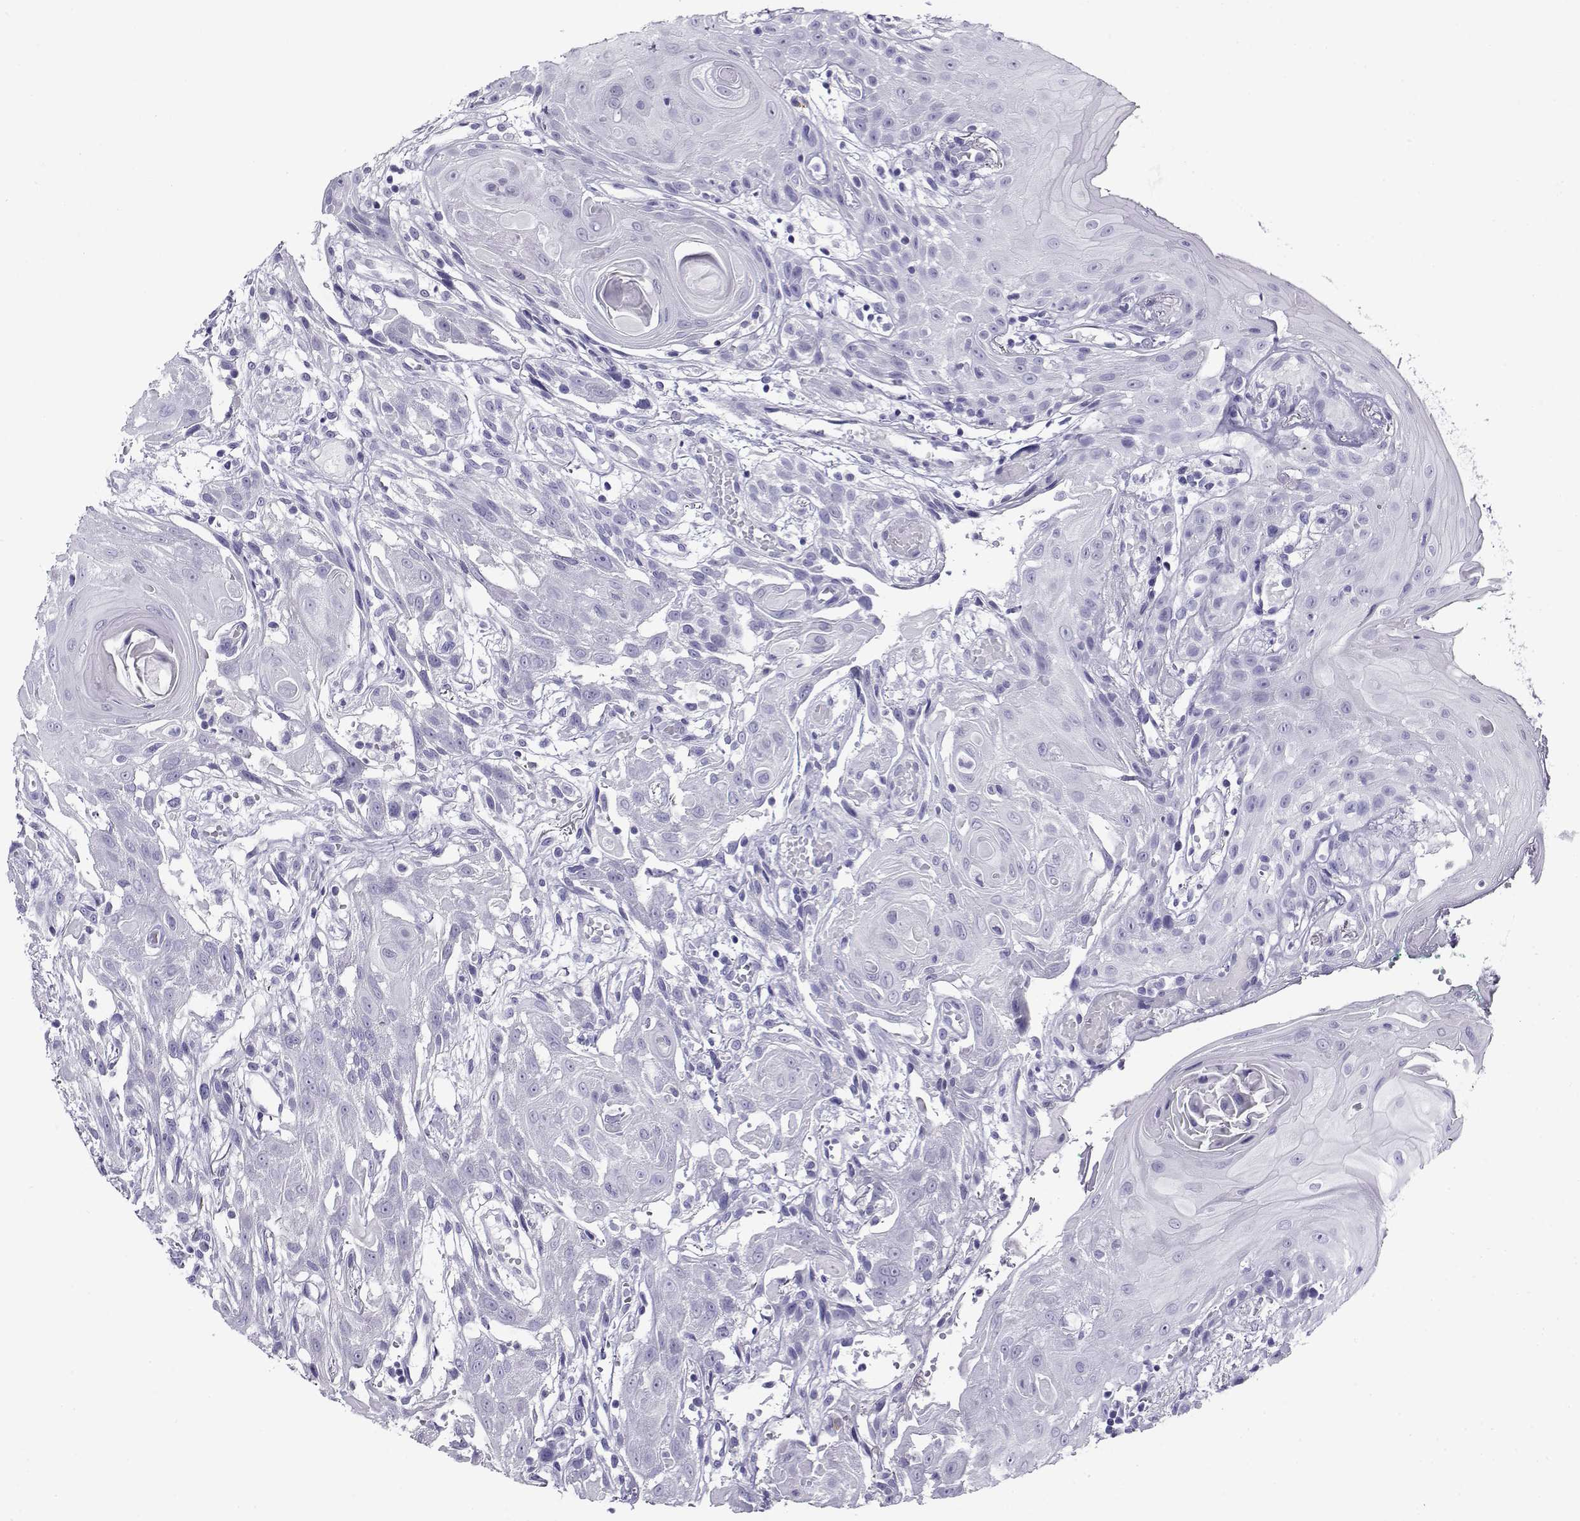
{"staining": {"intensity": "negative", "quantity": "none", "location": "none"}, "tissue": "head and neck cancer", "cell_type": "Tumor cells", "image_type": "cancer", "snomed": [{"axis": "morphology", "description": "Normal tissue, NOS"}, {"axis": "morphology", "description": "Squamous cell carcinoma, NOS"}, {"axis": "topography", "description": "Oral tissue"}, {"axis": "topography", "description": "Salivary gland"}, {"axis": "topography", "description": "Head-Neck"}], "caption": "The micrograph demonstrates no staining of tumor cells in head and neck squamous cell carcinoma.", "gene": "CABS1", "patient": {"sex": "female", "age": 62}}